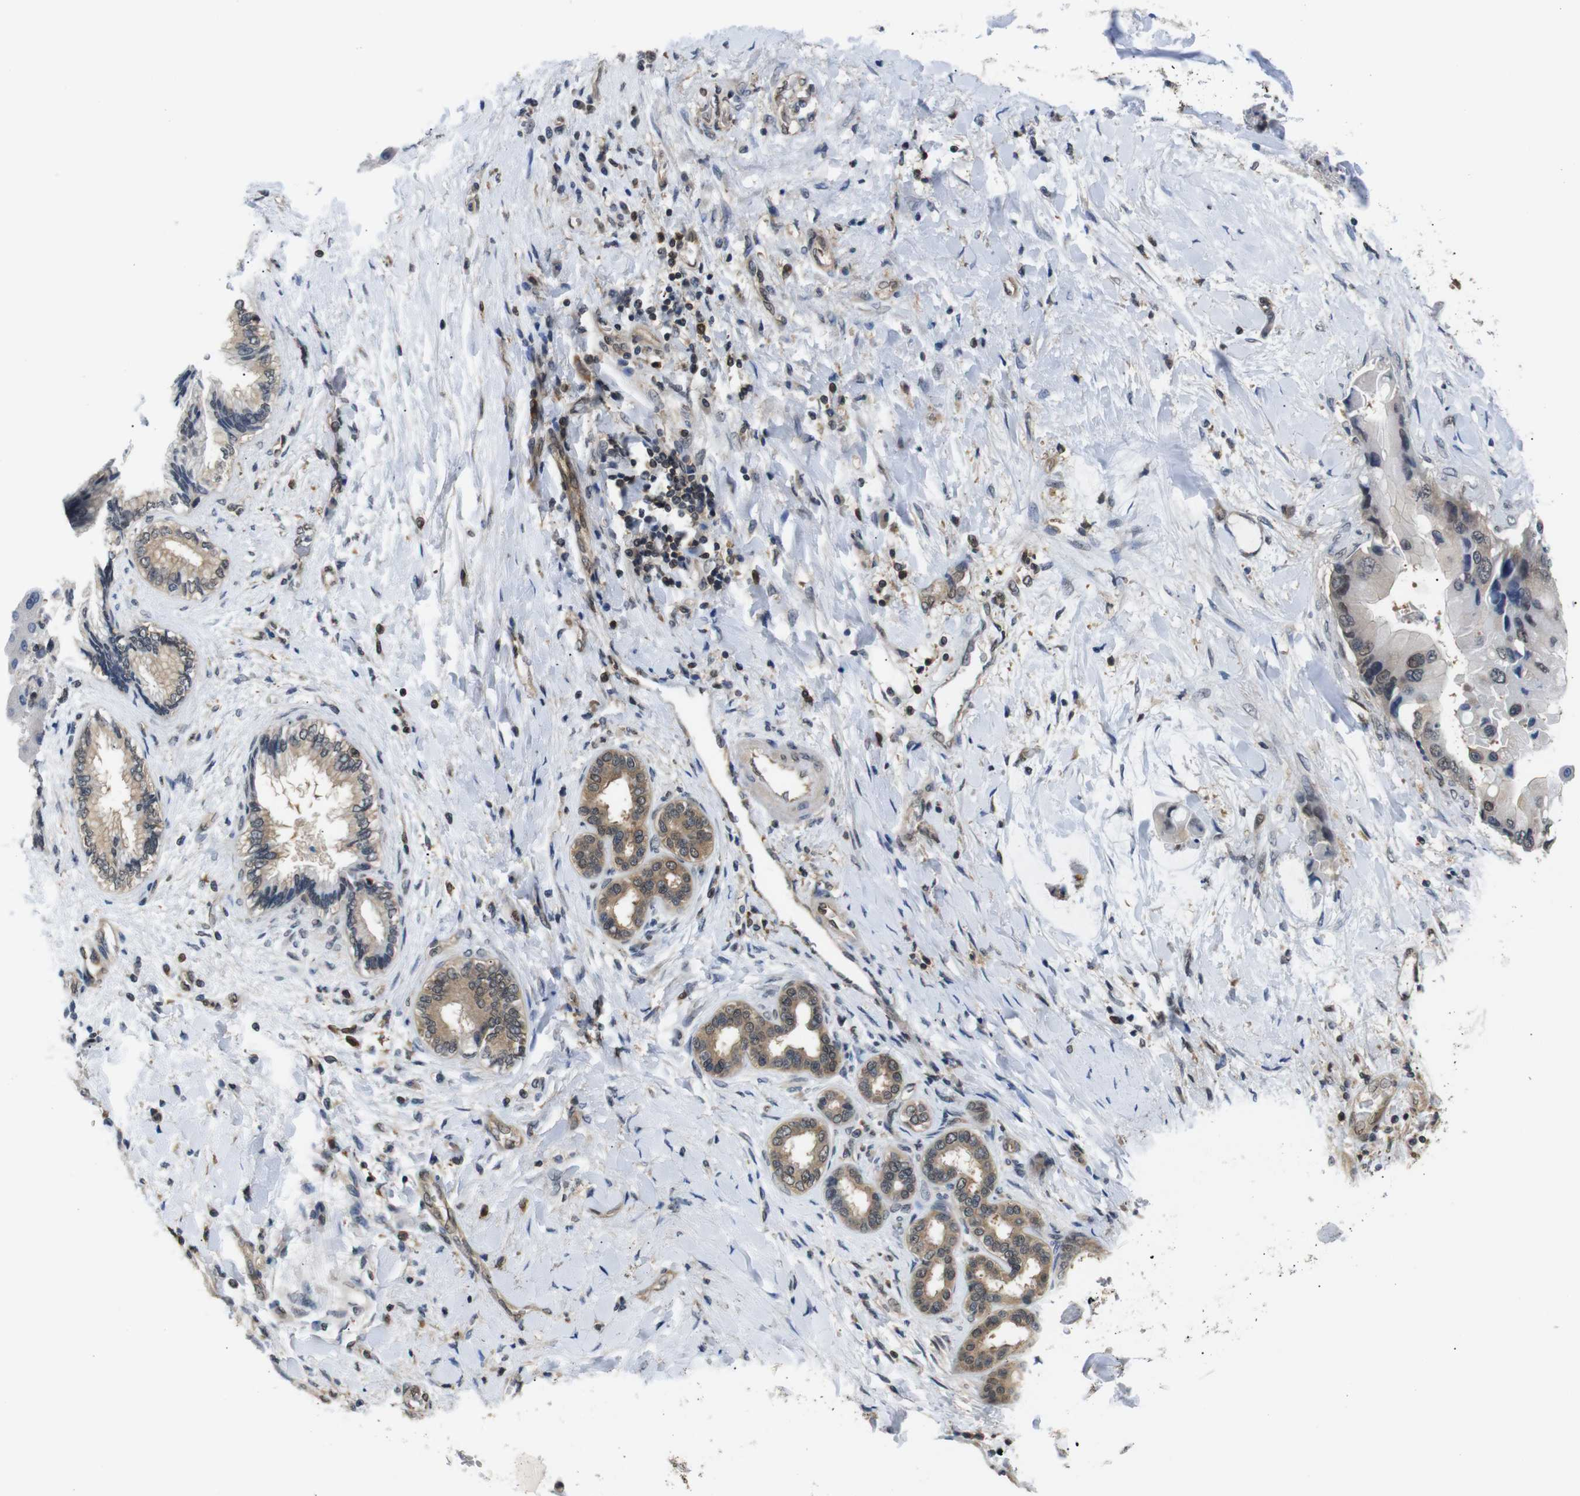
{"staining": {"intensity": "moderate", "quantity": "25%-75%", "location": "cytoplasmic/membranous"}, "tissue": "liver cancer", "cell_type": "Tumor cells", "image_type": "cancer", "snomed": [{"axis": "morphology", "description": "Cholangiocarcinoma"}, {"axis": "topography", "description": "Liver"}], "caption": "A brown stain shows moderate cytoplasmic/membranous expression of a protein in liver cancer tumor cells.", "gene": "UBXN1", "patient": {"sex": "male", "age": 50}}